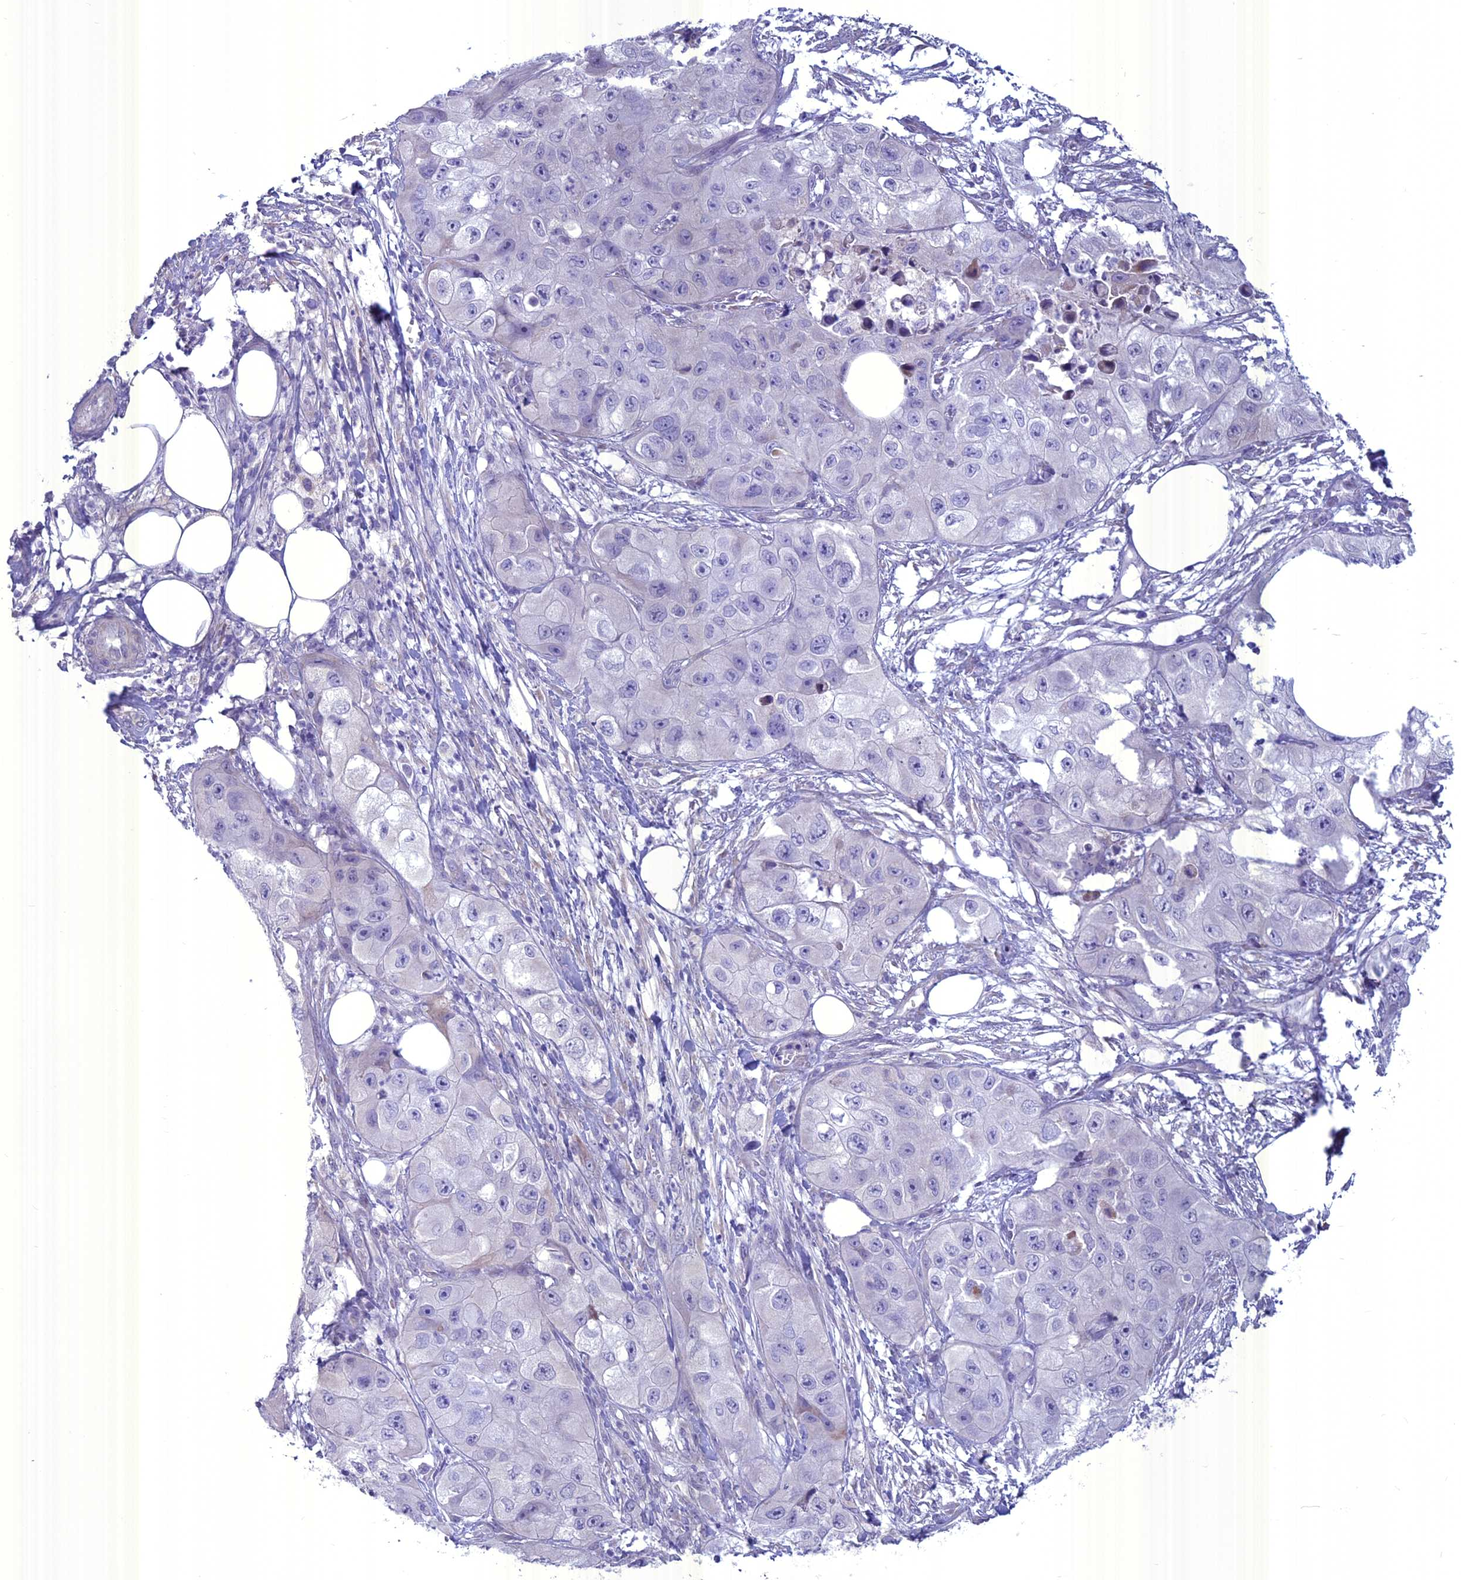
{"staining": {"intensity": "negative", "quantity": "none", "location": "none"}, "tissue": "skin cancer", "cell_type": "Tumor cells", "image_type": "cancer", "snomed": [{"axis": "morphology", "description": "Squamous cell carcinoma, NOS"}, {"axis": "topography", "description": "Skin"}, {"axis": "topography", "description": "Subcutis"}], "caption": "The immunohistochemistry micrograph has no significant positivity in tumor cells of squamous cell carcinoma (skin) tissue.", "gene": "SPHKAP", "patient": {"sex": "male", "age": 73}}